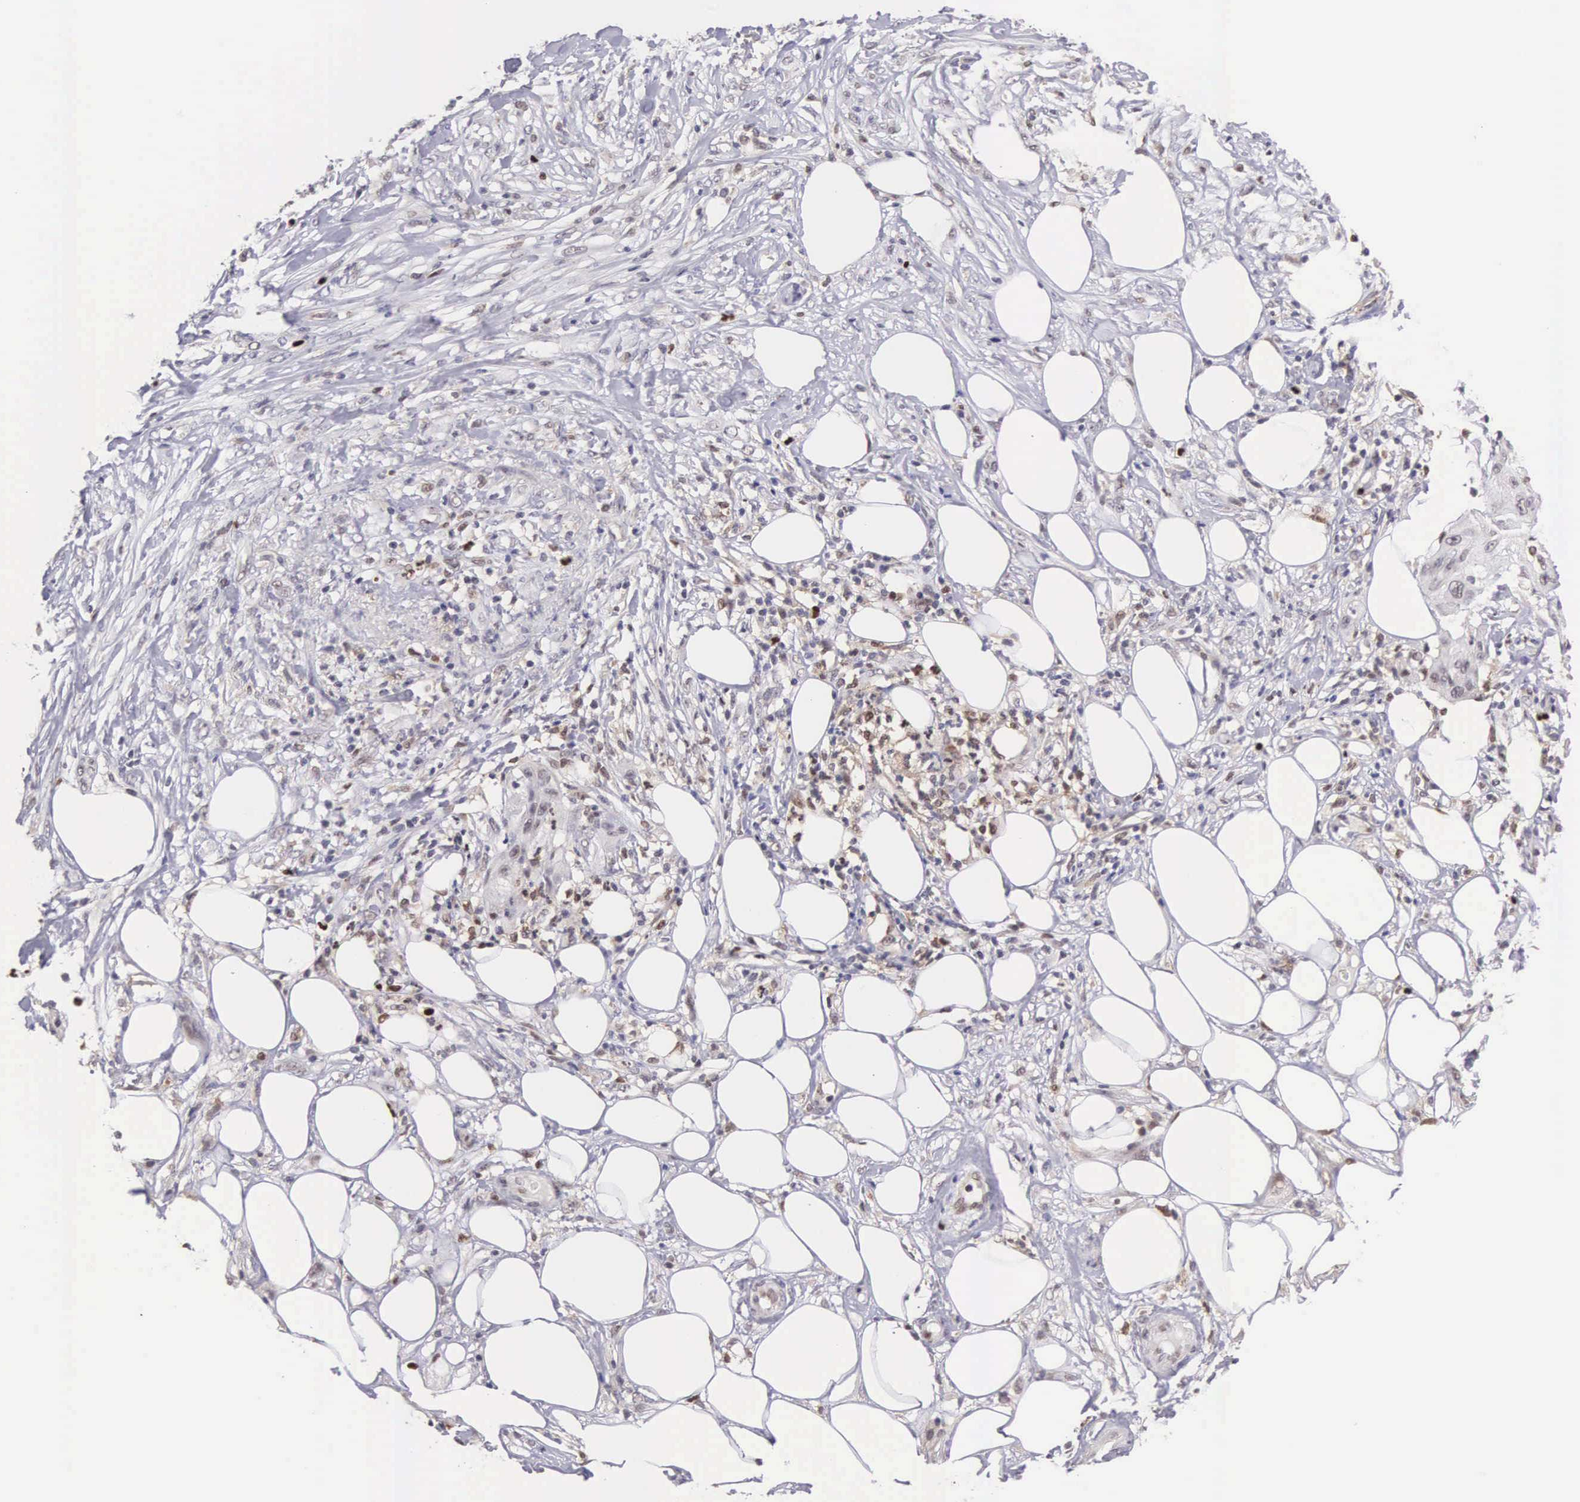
{"staining": {"intensity": "weak", "quantity": "<25%", "location": "nuclear"}, "tissue": "skin cancer", "cell_type": "Tumor cells", "image_type": "cancer", "snomed": [{"axis": "morphology", "description": "Squamous cell carcinoma, NOS"}, {"axis": "topography", "description": "Skin"}], "caption": "Skin squamous cell carcinoma was stained to show a protein in brown. There is no significant expression in tumor cells. The staining is performed using DAB brown chromogen with nuclei counter-stained in using hematoxylin.", "gene": "GRK3", "patient": {"sex": "female", "age": 88}}